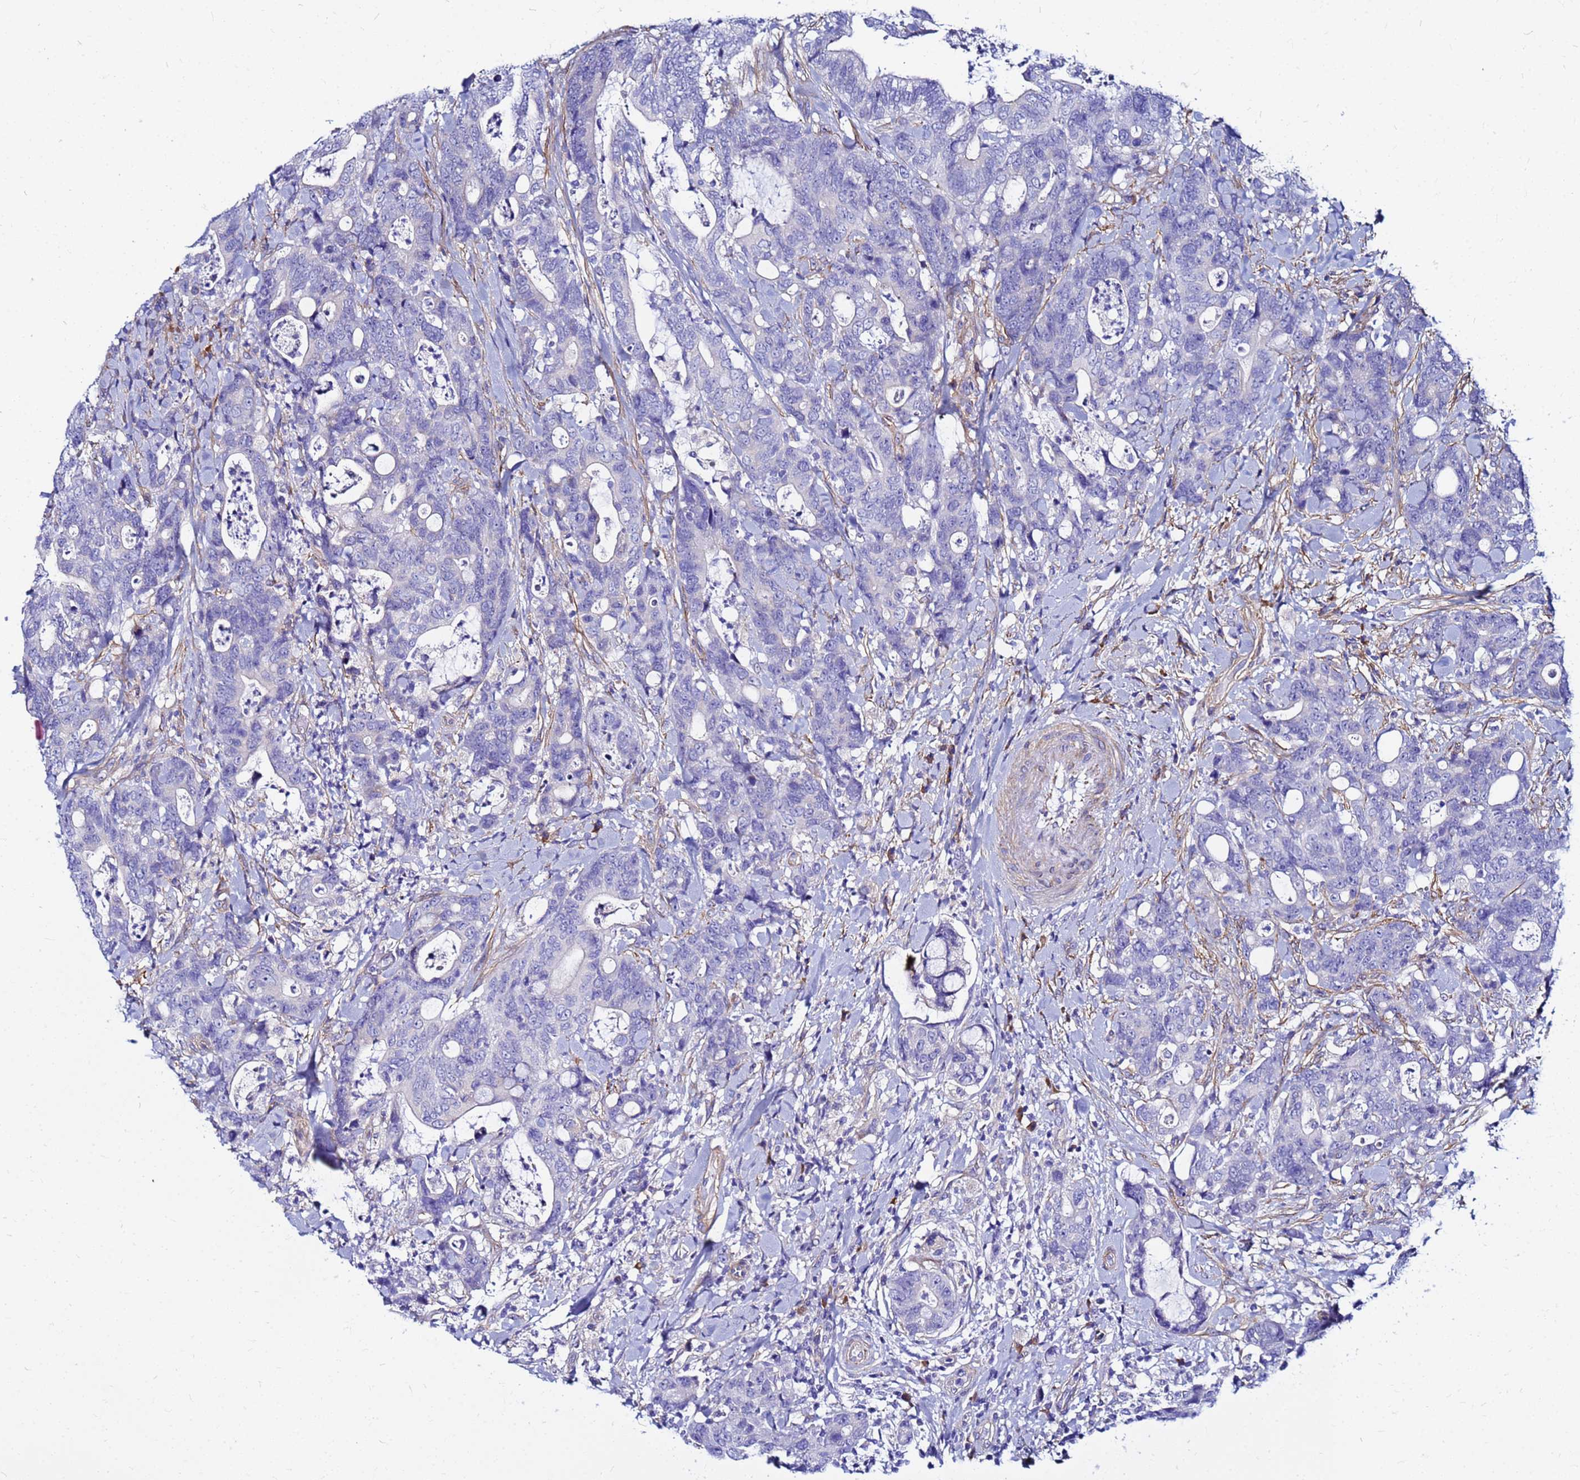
{"staining": {"intensity": "negative", "quantity": "none", "location": "none"}, "tissue": "colorectal cancer", "cell_type": "Tumor cells", "image_type": "cancer", "snomed": [{"axis": "morphology", "description": "Adenocarcinoma, NOS"}, {"axis": "topography", "description": "Colon"}], "caption": "Histopathology image shows no protein expression in tumor cells of colorectal adenocarcinoma tissue.", "gene": "JRKL", "patient": {"sex": "female", "age": 82}}